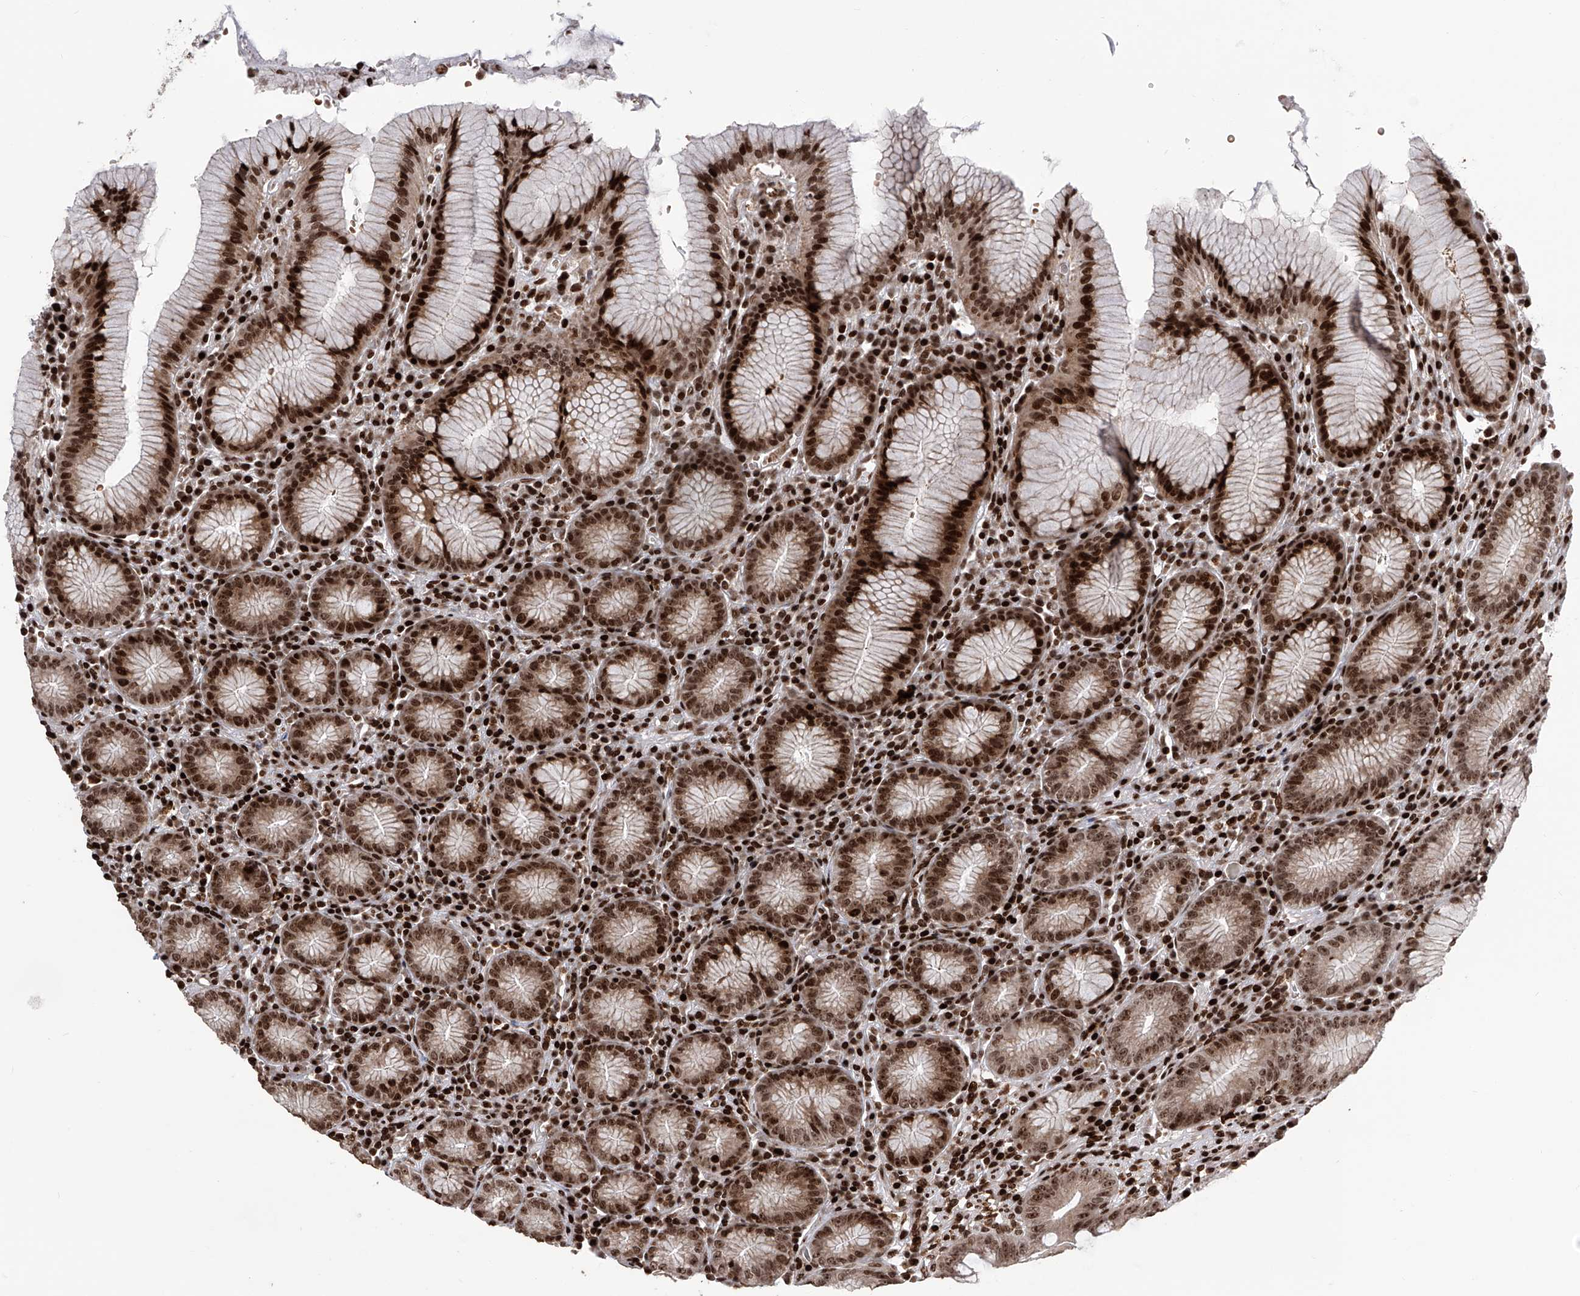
{"staining": {"intensity": "strong", "quantity": ">75%", "location": "nuclear"}, "tissue": "stomach", "cell_type": "Glandular cells", "image_type": "normal", "snomed": [{"axis": "morphology", "description": "Normal tissue, NOS"}, {"axis": "topography", "description": "Stomach"}], "caption": "Immunohistochemical staining of unremarkable human stomach reveals strong nuclear protein positivity in about >75% of glandular cells. (brown staining indicates protein expression, while blue staining denotes nuclei).", "gene": "PAK1IP1", "patient": {"sex": "male", "age": 55}}